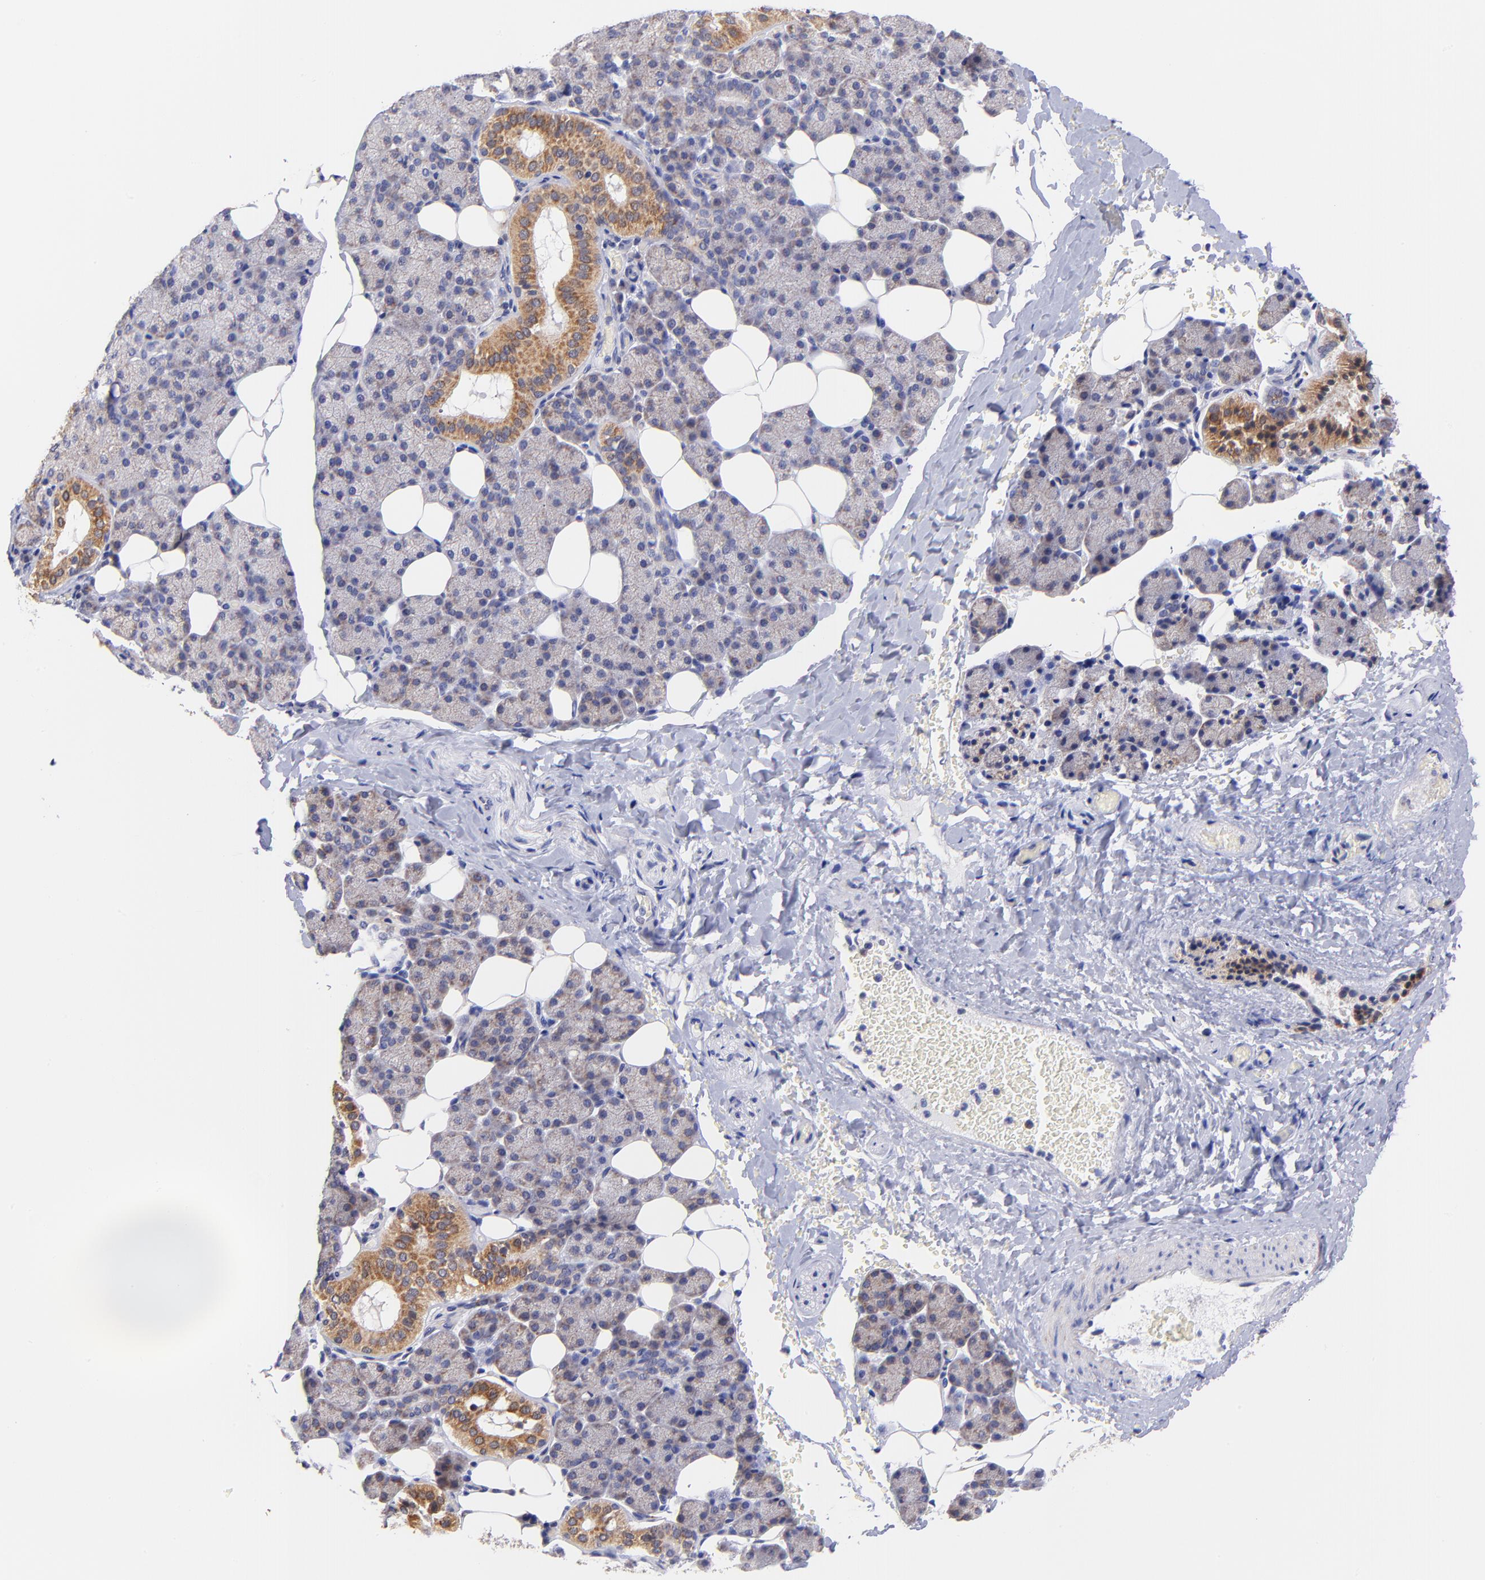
{"staining": {"intensity": "moderate", "quantity": "<25%", "location": "cytoplasmic/membranous"}, "tissue": "salivary gland", "cell_type": "Glandular cells", "image_type": "normal", "snomed": [{"axis": "morphology", "description": "Normal tissue, NOS"}, {"axis": "topography", "description": "Lymph node"}, {"axis": "topography", "description": "Salivary gland"}], "caption": "Protein analysis of benign salivary gland exhibits moderate cytoplasmic/membranous staining in approximately <25% of glandular cells. (IHC, brightfield microscopy, high magnification).", "gene": "NDUFB7", "patient": {"sex": "male", "age": 8}}